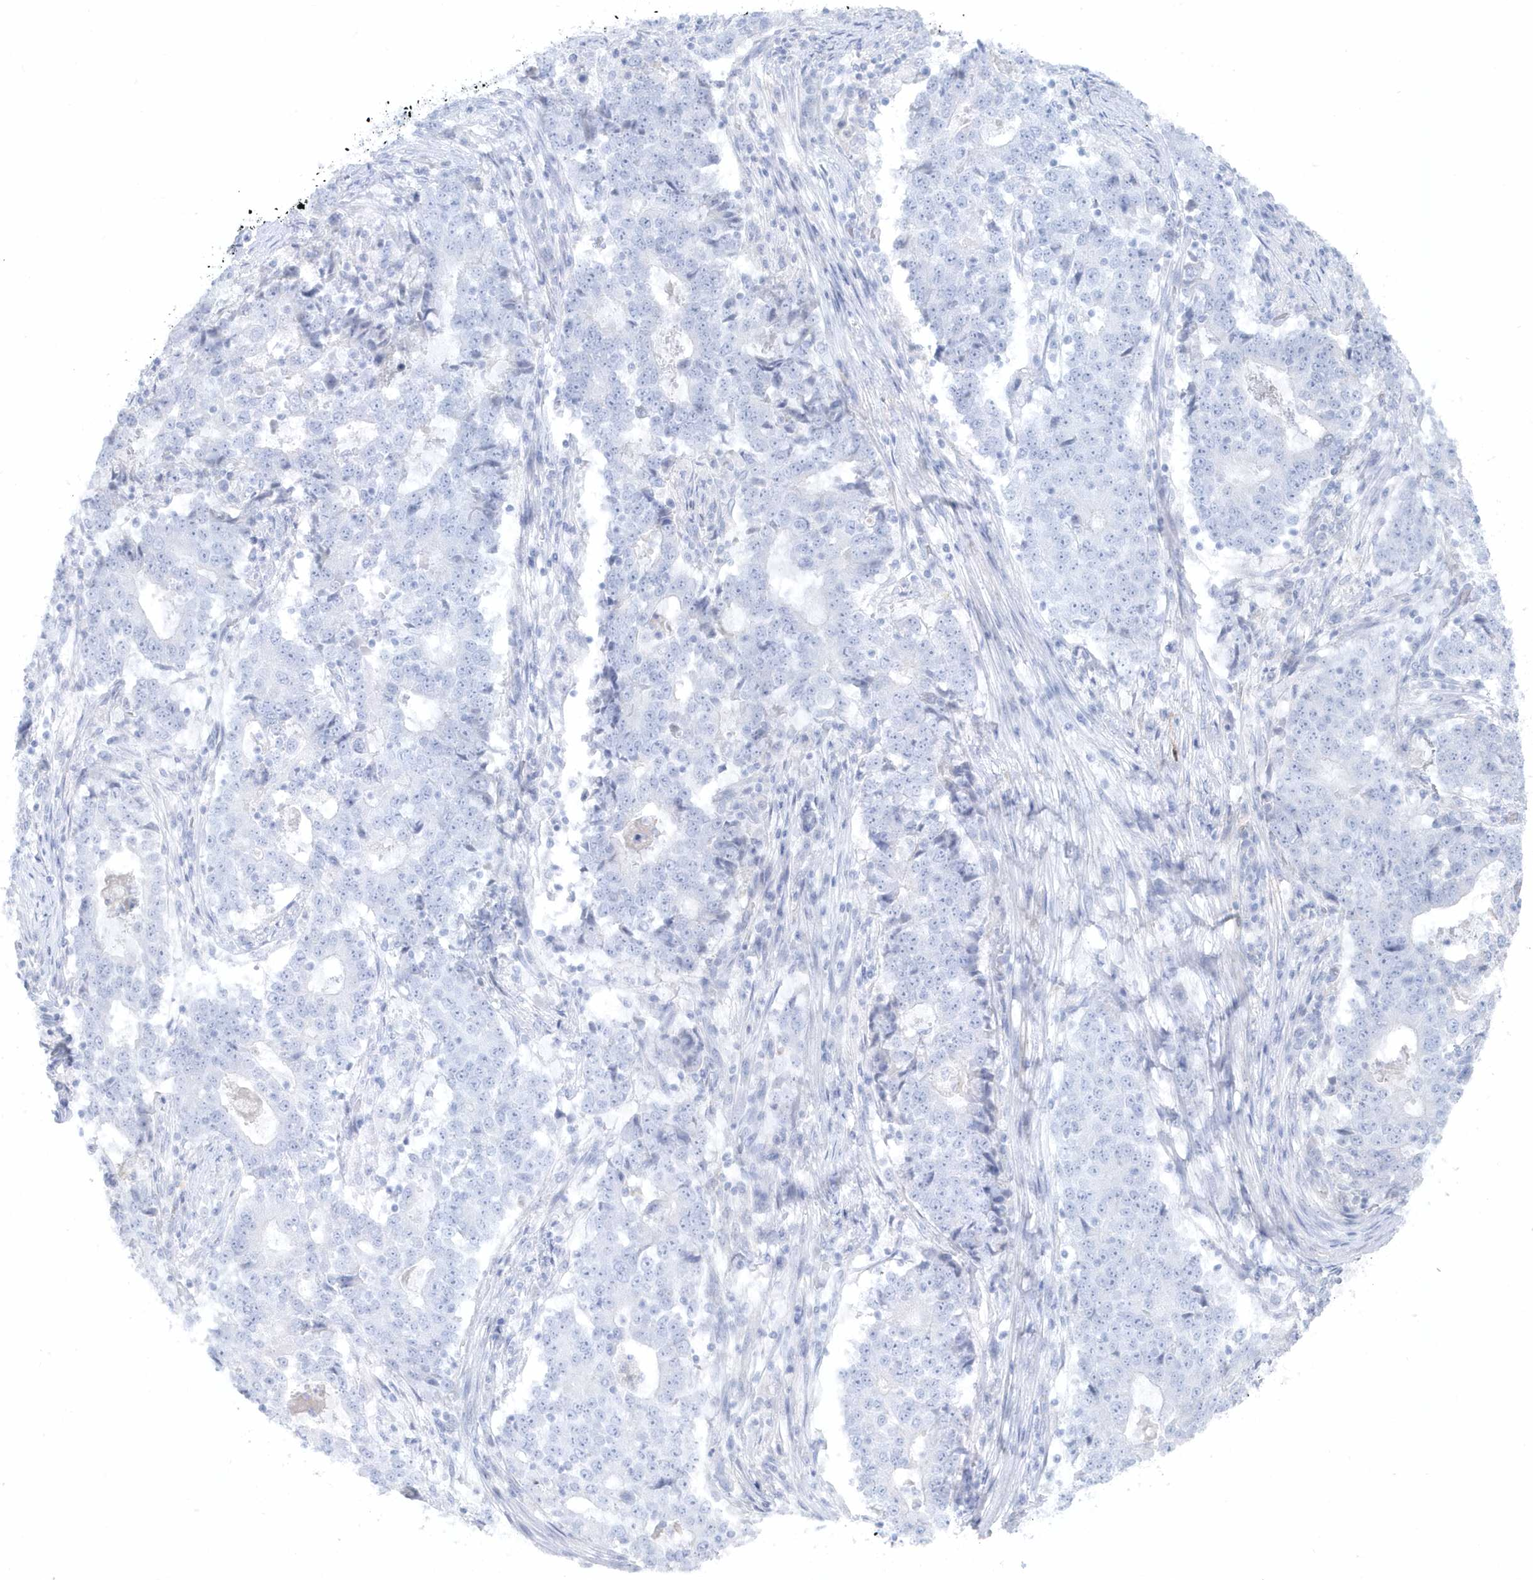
{"staining": {"intensity": "negative", "quantity": "none", "location": "none"}, "tissue": "stomach cancer", "cell_type": "Tumor cells", "image_type": "cancer", "snomed": [{"axis": "morphology", "description": "Adenocarcinoma, NOS"}, {"axis": "topography", "description": "Stomach"}], "caption": "Stomach cancer was stained to show a protein in brown. There is no significant staining in tumor cells. (DAB immunohistochemistry visualized using brightfield microscopy, high magnification).", "gene": "FAM98A", "patient": {"sex": "male", "age": 59}}